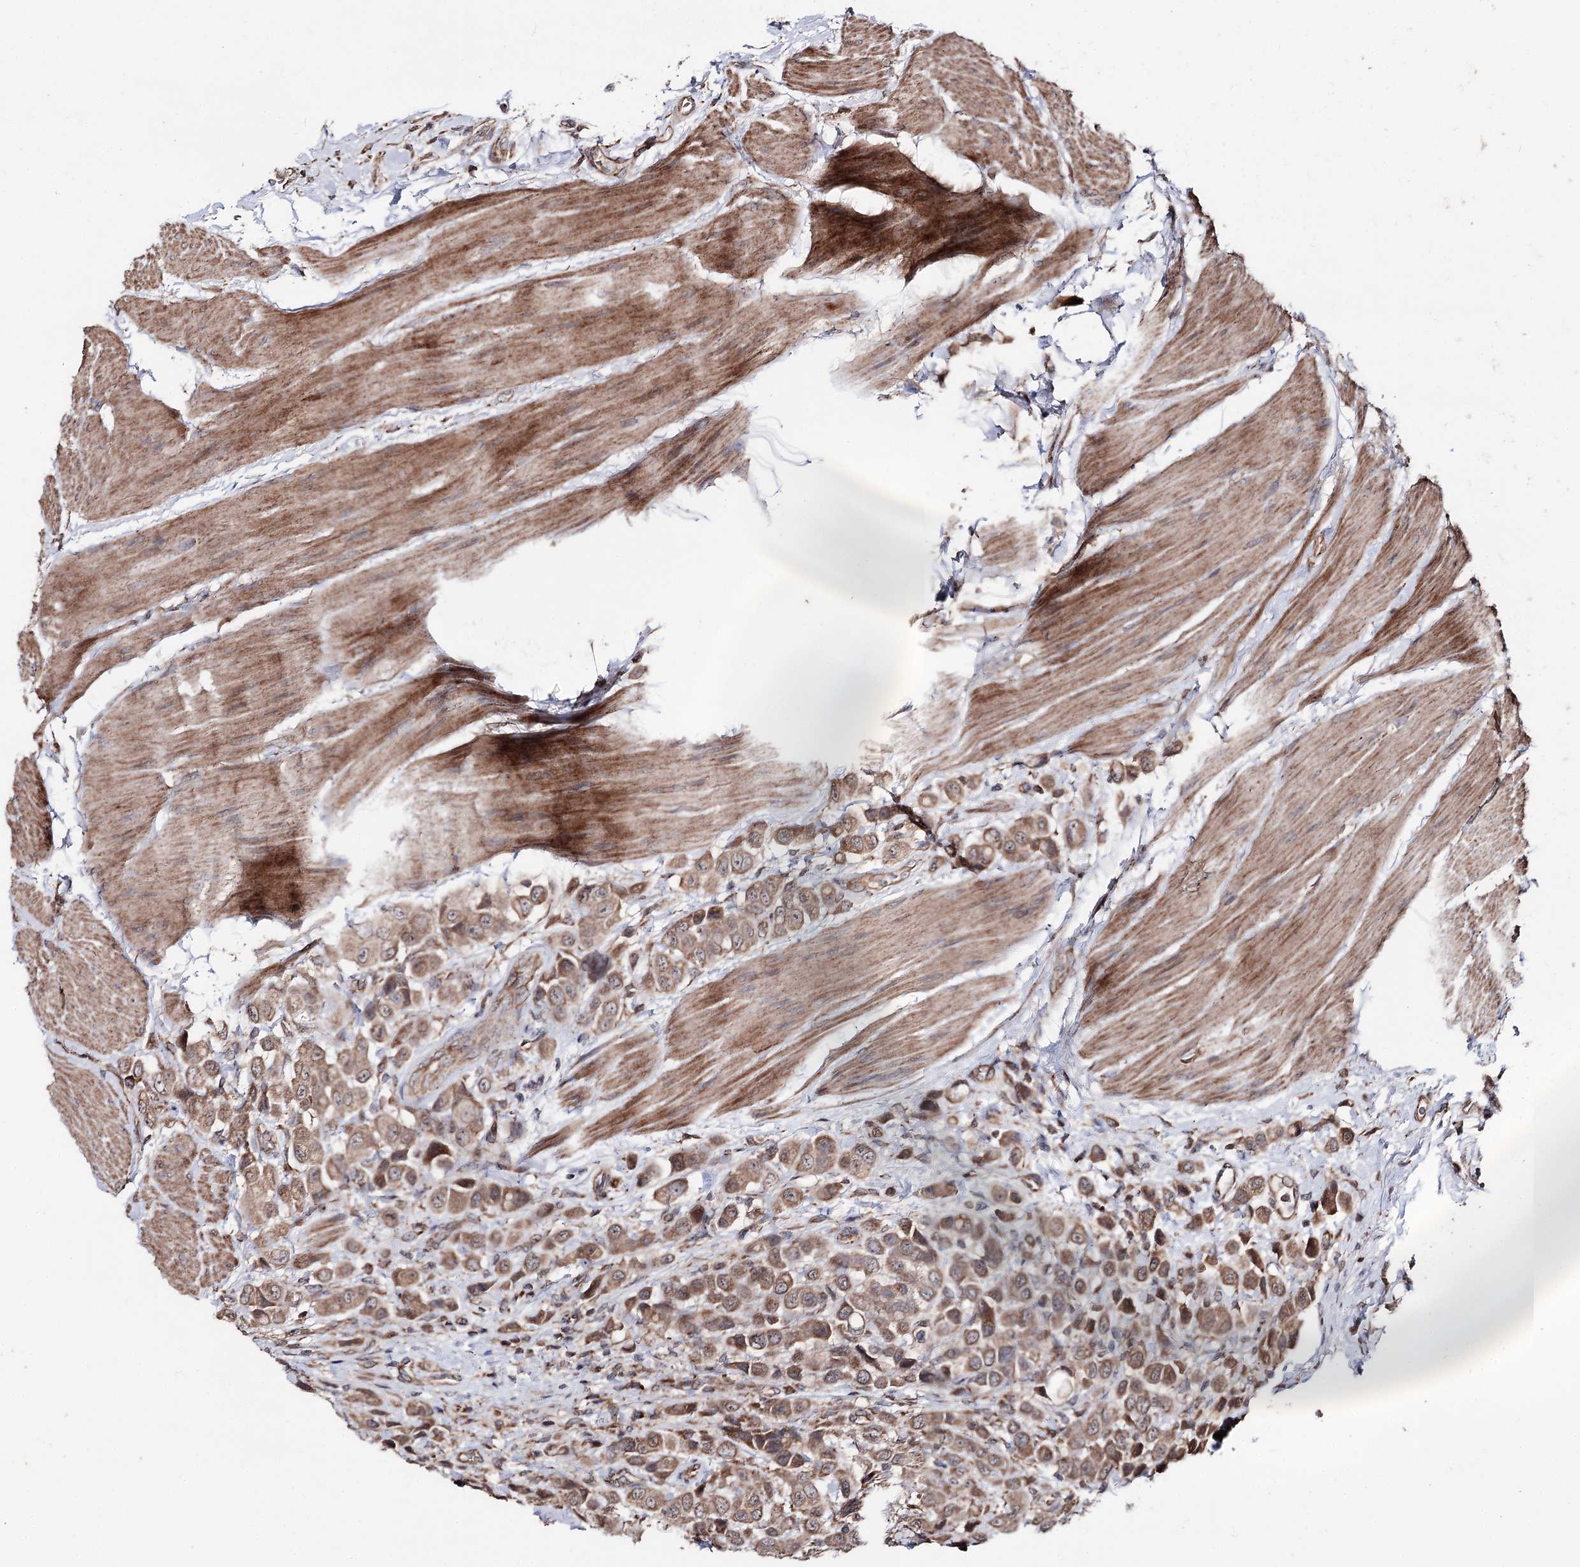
{"staining": {"intensity": "moderate", "quantity": ">75%", "location": "cytoplasmic/membranous"}, "tissue": "urothelial cancer", "cell_type": "Tumor cells", "image_type": "cancer", "snomed": [{"axis": "morphology", "description": "Urothelial carcinoma, High grade"}, {"axis": "topography", "description": "Urinary bladder"}], "caption": "A brown stain shows moderate cytoplasmic/membranous positivity of a protein in urothelial carcinoma (high-grade) tumor cells. (DAB (3,3'-diaminobenzidine) = brown stain, brightfield microscopy at high magnification).", "gene": "MINDY3", "patient": {"sex": "male", "age": 50}}